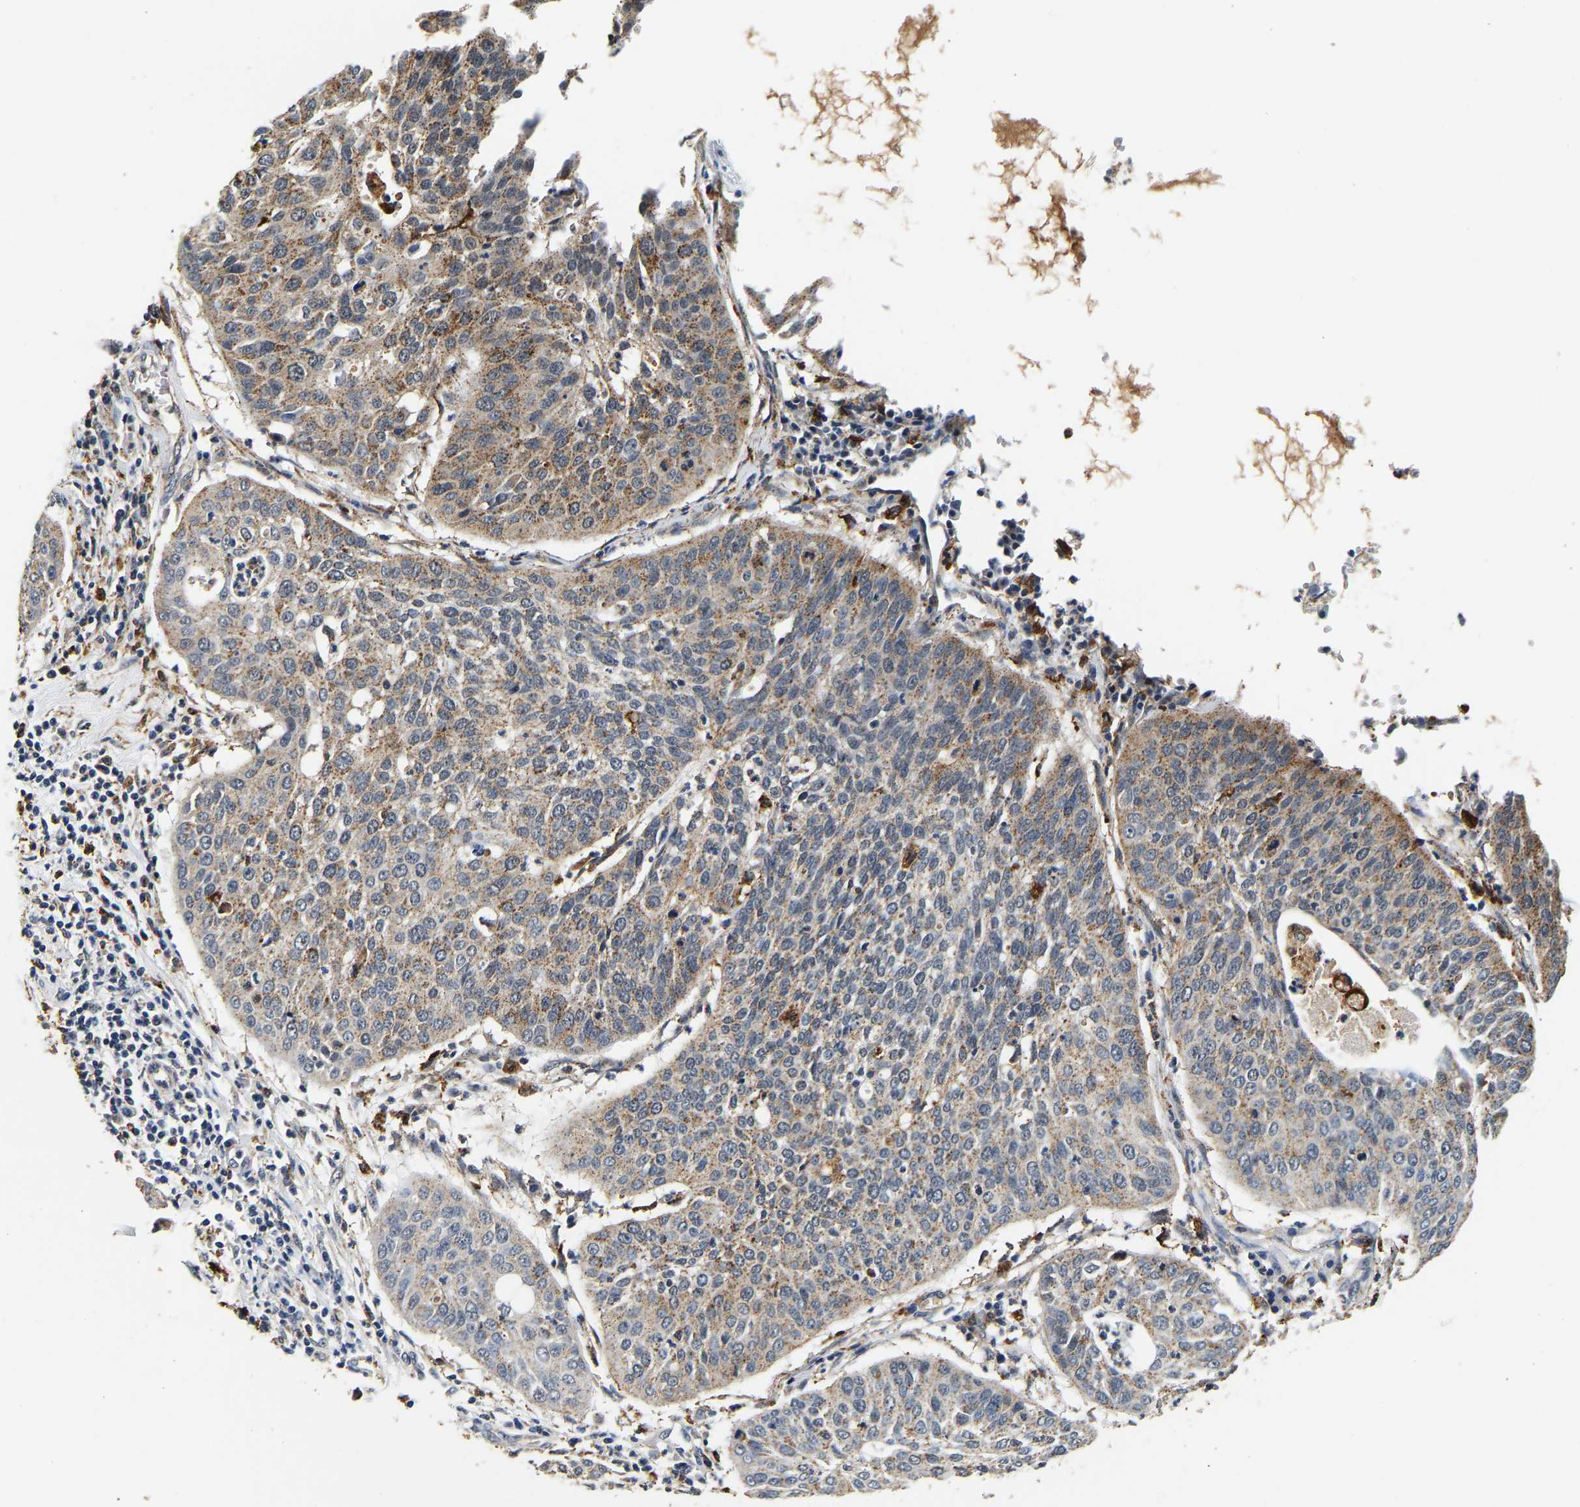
{"staining": {"intensity": "weak", "quantity": ">75%", "location": "cytoplasmic/membranous"}, "tissue": "cervical cancer", "cell_type": "Tumor cells", "image_type": "cancer", "snomed": [{"axis": "morphology", "description": "Normal tissue, NOS"}, {"axis": "morphology", "description": "Squamous cell carcinoma, NOS"}, {"axis": "topography", "description": "Cervix"}], "caption": "This image shows immunohistochemistry (IHC) staining of cervical cancer, with low weak cytoplasmic/membranous staining in about >75% of tumor cells.", "gene": "SMU1", "patient": {"sex": "female", "age": 39}}